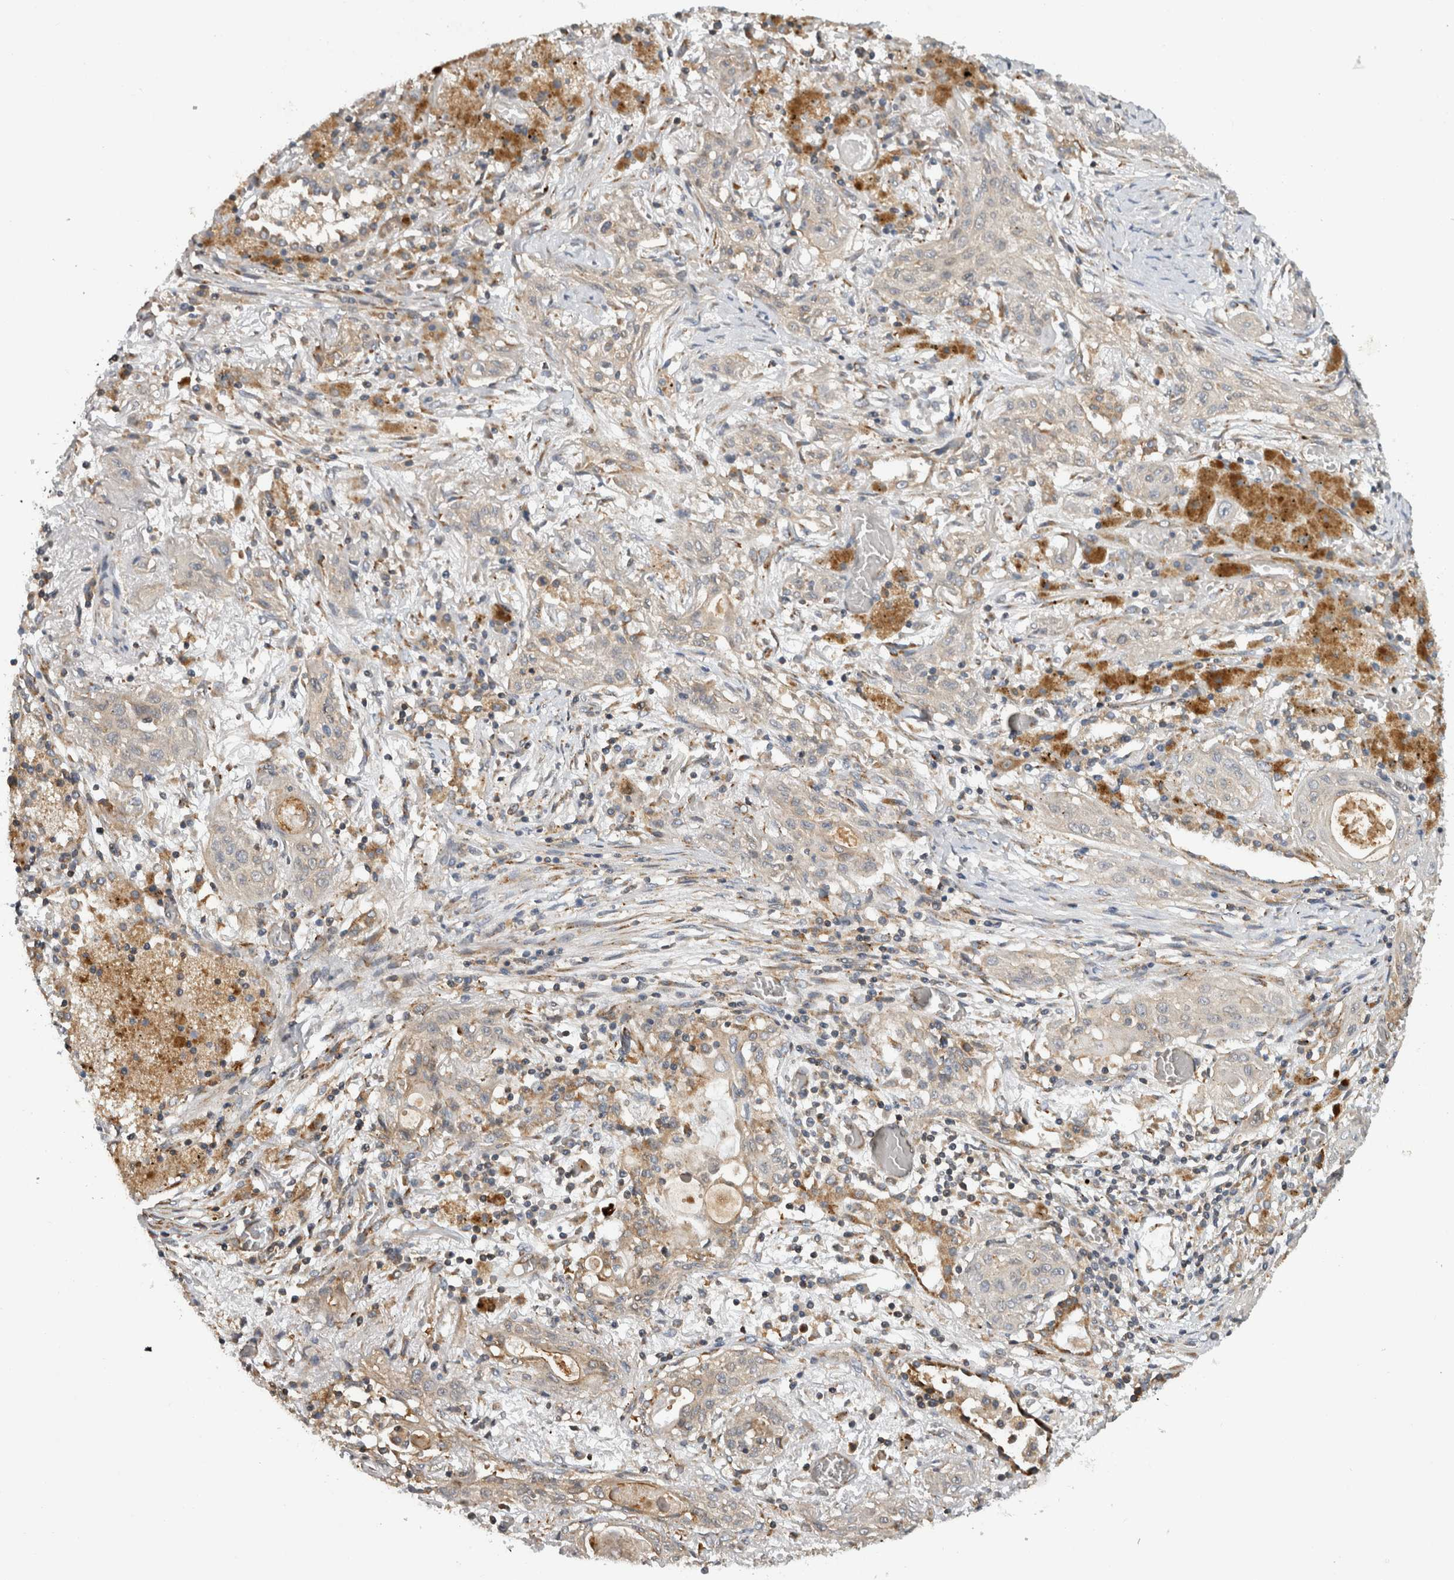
{"staining": {"intensity": "weak", "quantity": "<25%", "location": "cytoplasmic/membranous"}, "tissue": "lung cancer", "cell_type": "Tumor cells", "image_type": "cancer", "snomed": [{"axis": "morphology", "description": "Squamous cell carcinoma, NOS"}, {"axis": "topography", "description": "Lung"}], "caption": "Tumor cells are negative for protein expression in human lung cancer (squamous cell carcinoma). Nuclei are stained in blue.", "gene": "PARP6", "patient": {"sex": "female", "age": 47}}